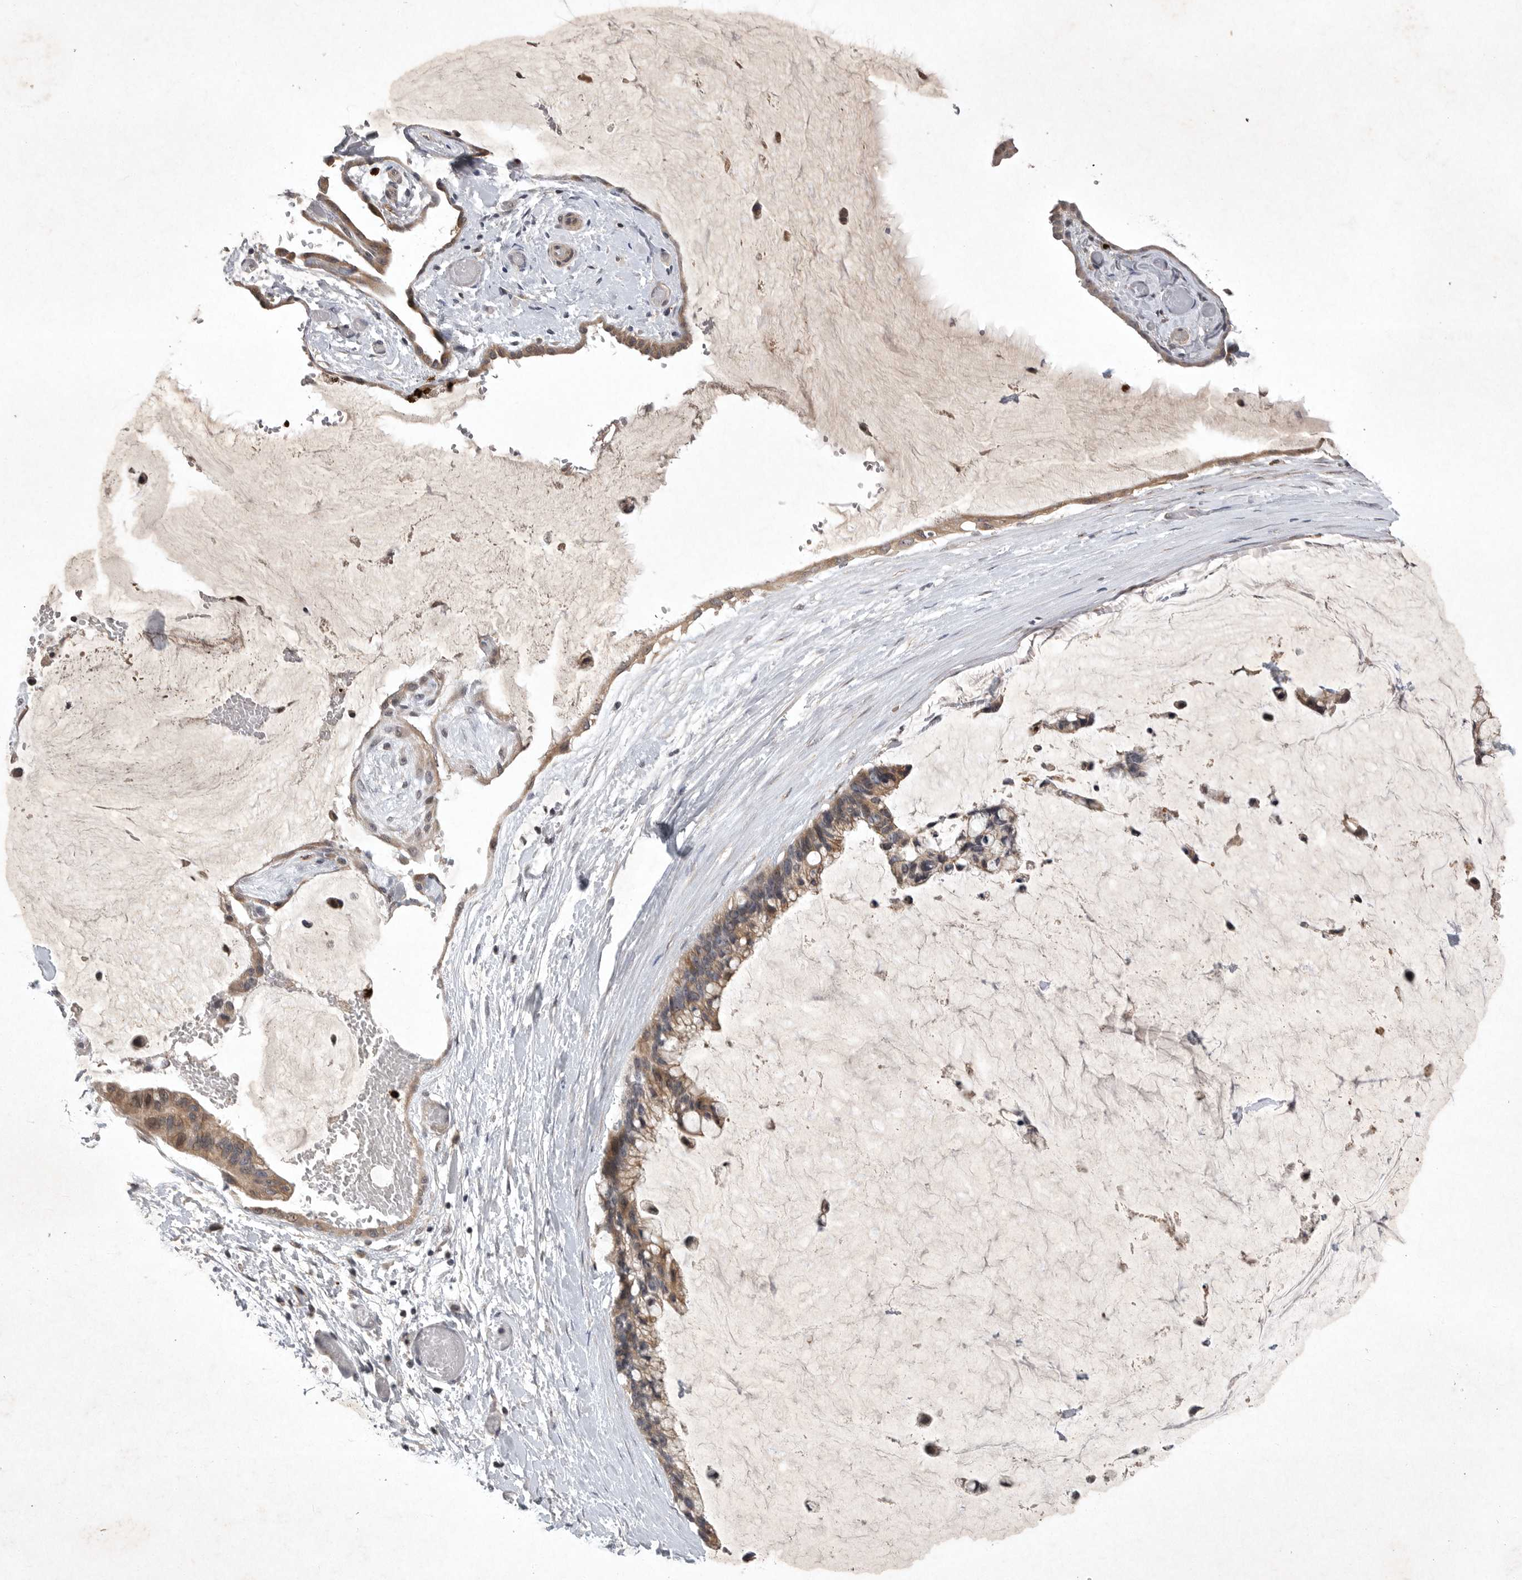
{"staining": {"intensity": "moderate", "quantity": ">75%", "location": "cytoplasmic/membranous"}, "tissue": "ovarian cancer", "cell_type": "Tumor cells", "image_type": "cancer", "snomed": [{"axis": "morphology", "description": "Cystadenocarcinoma, mucinous, NOS"}, {"axis": "topography", "description": "Ovary"}], "caption": "Tumor cells display medium levels of moderate cytoplasmic/membranous staining in about >75% of cells in ovarian cancer (mucinous cystadenocarcinoma).", "gene": "UBE3D", "patient": {"sex": "female", "age": 39}}